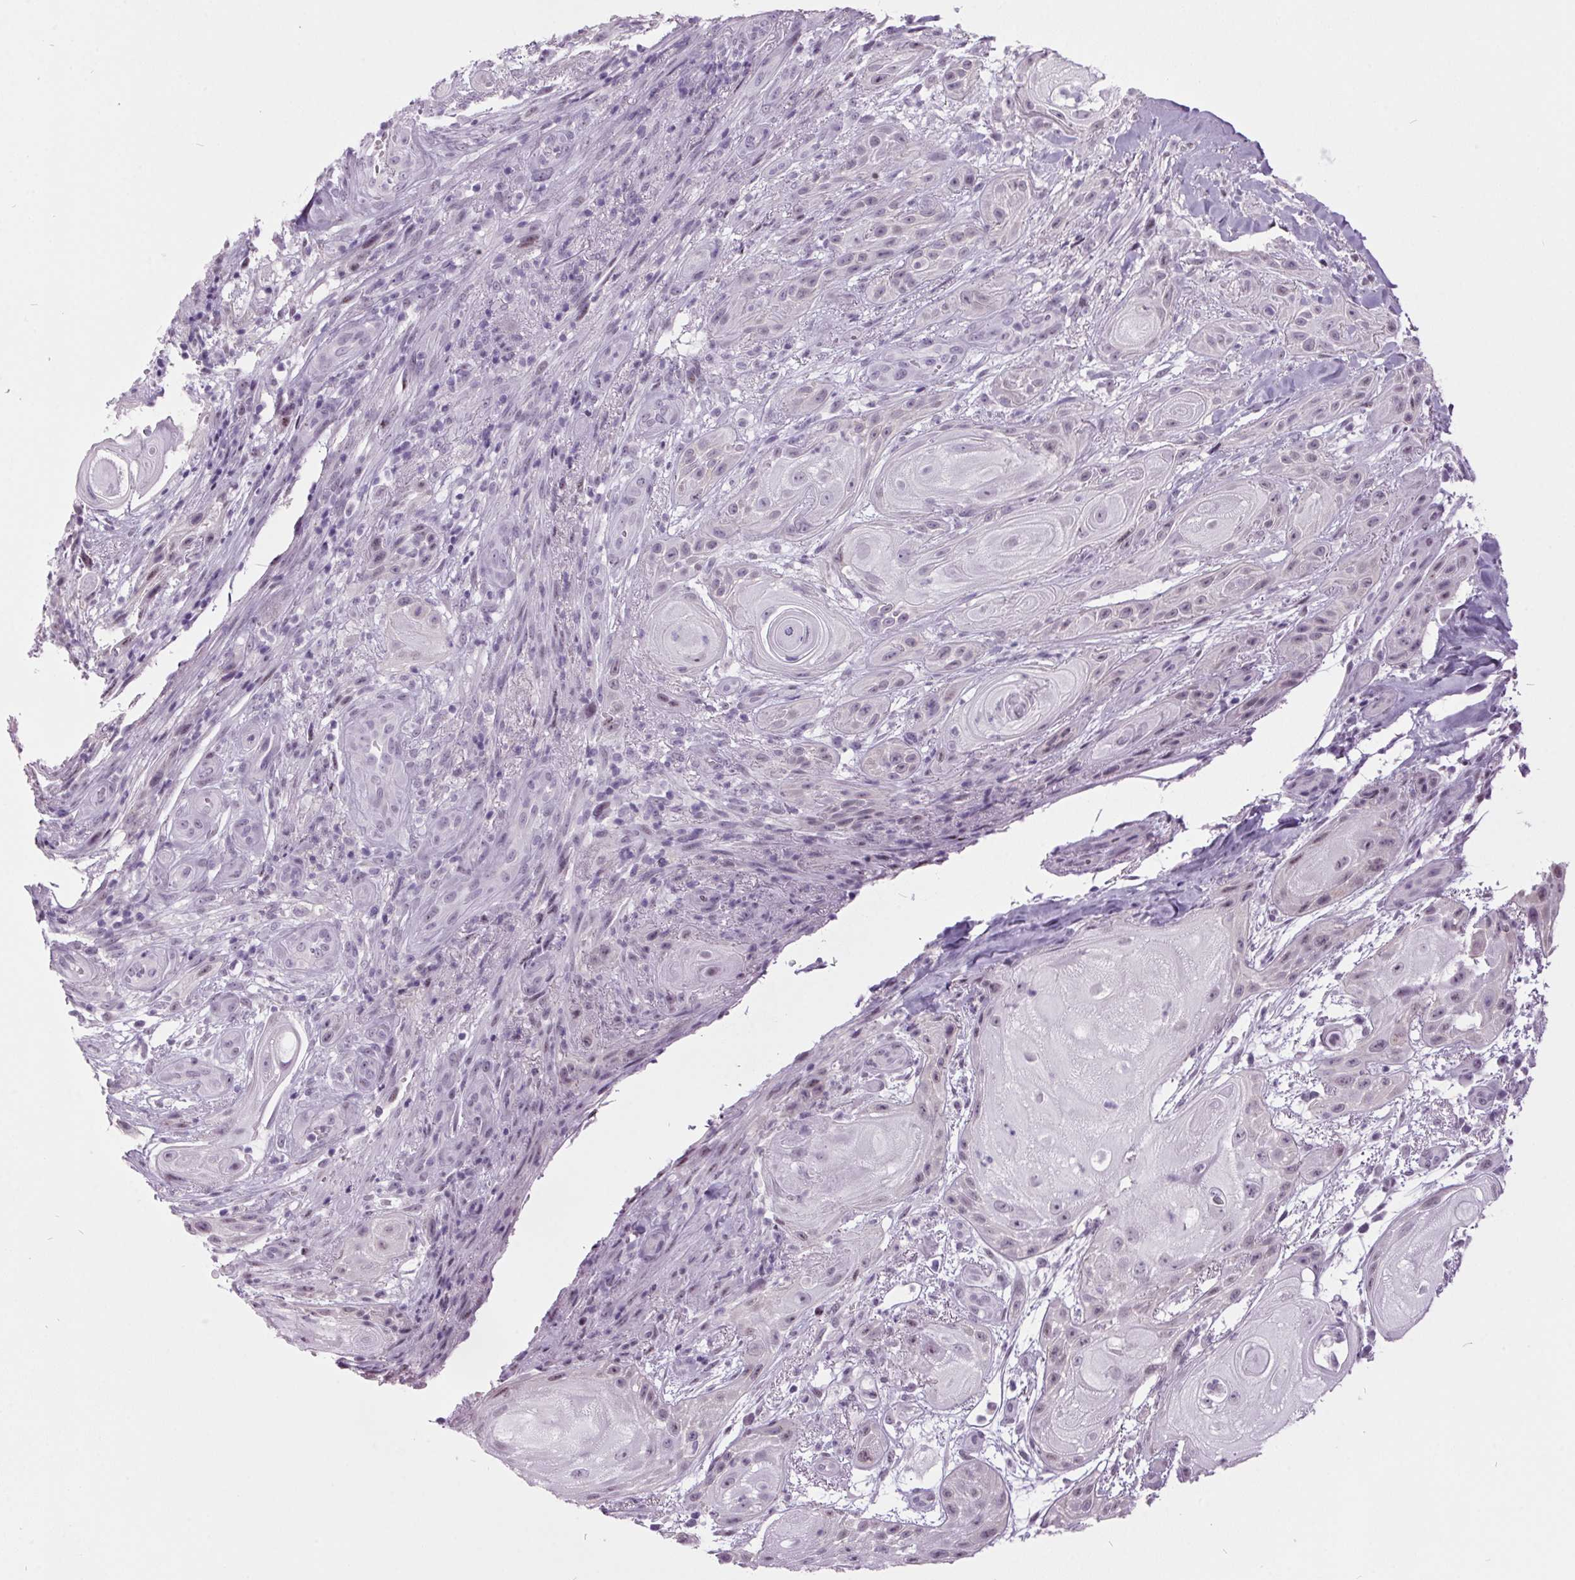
{"staining": {"intensity": "negative", "quantity": "none", "location": "none"}, "tissue": "skin cancer", "cell_type": "Tumor cells", "image_type": "cancer", "snomed": [{"axis": "morphology", "description": "Squamous cell carcinoma, NOS"}, {"axis": "topography", "description": "Skin"}], "caption": "The image exhibits no significant expression in tumor cells of squamous cell carcinoma (skin).", "gene": "ODAD2", "patient": {"sex": "male", "age": 62}}